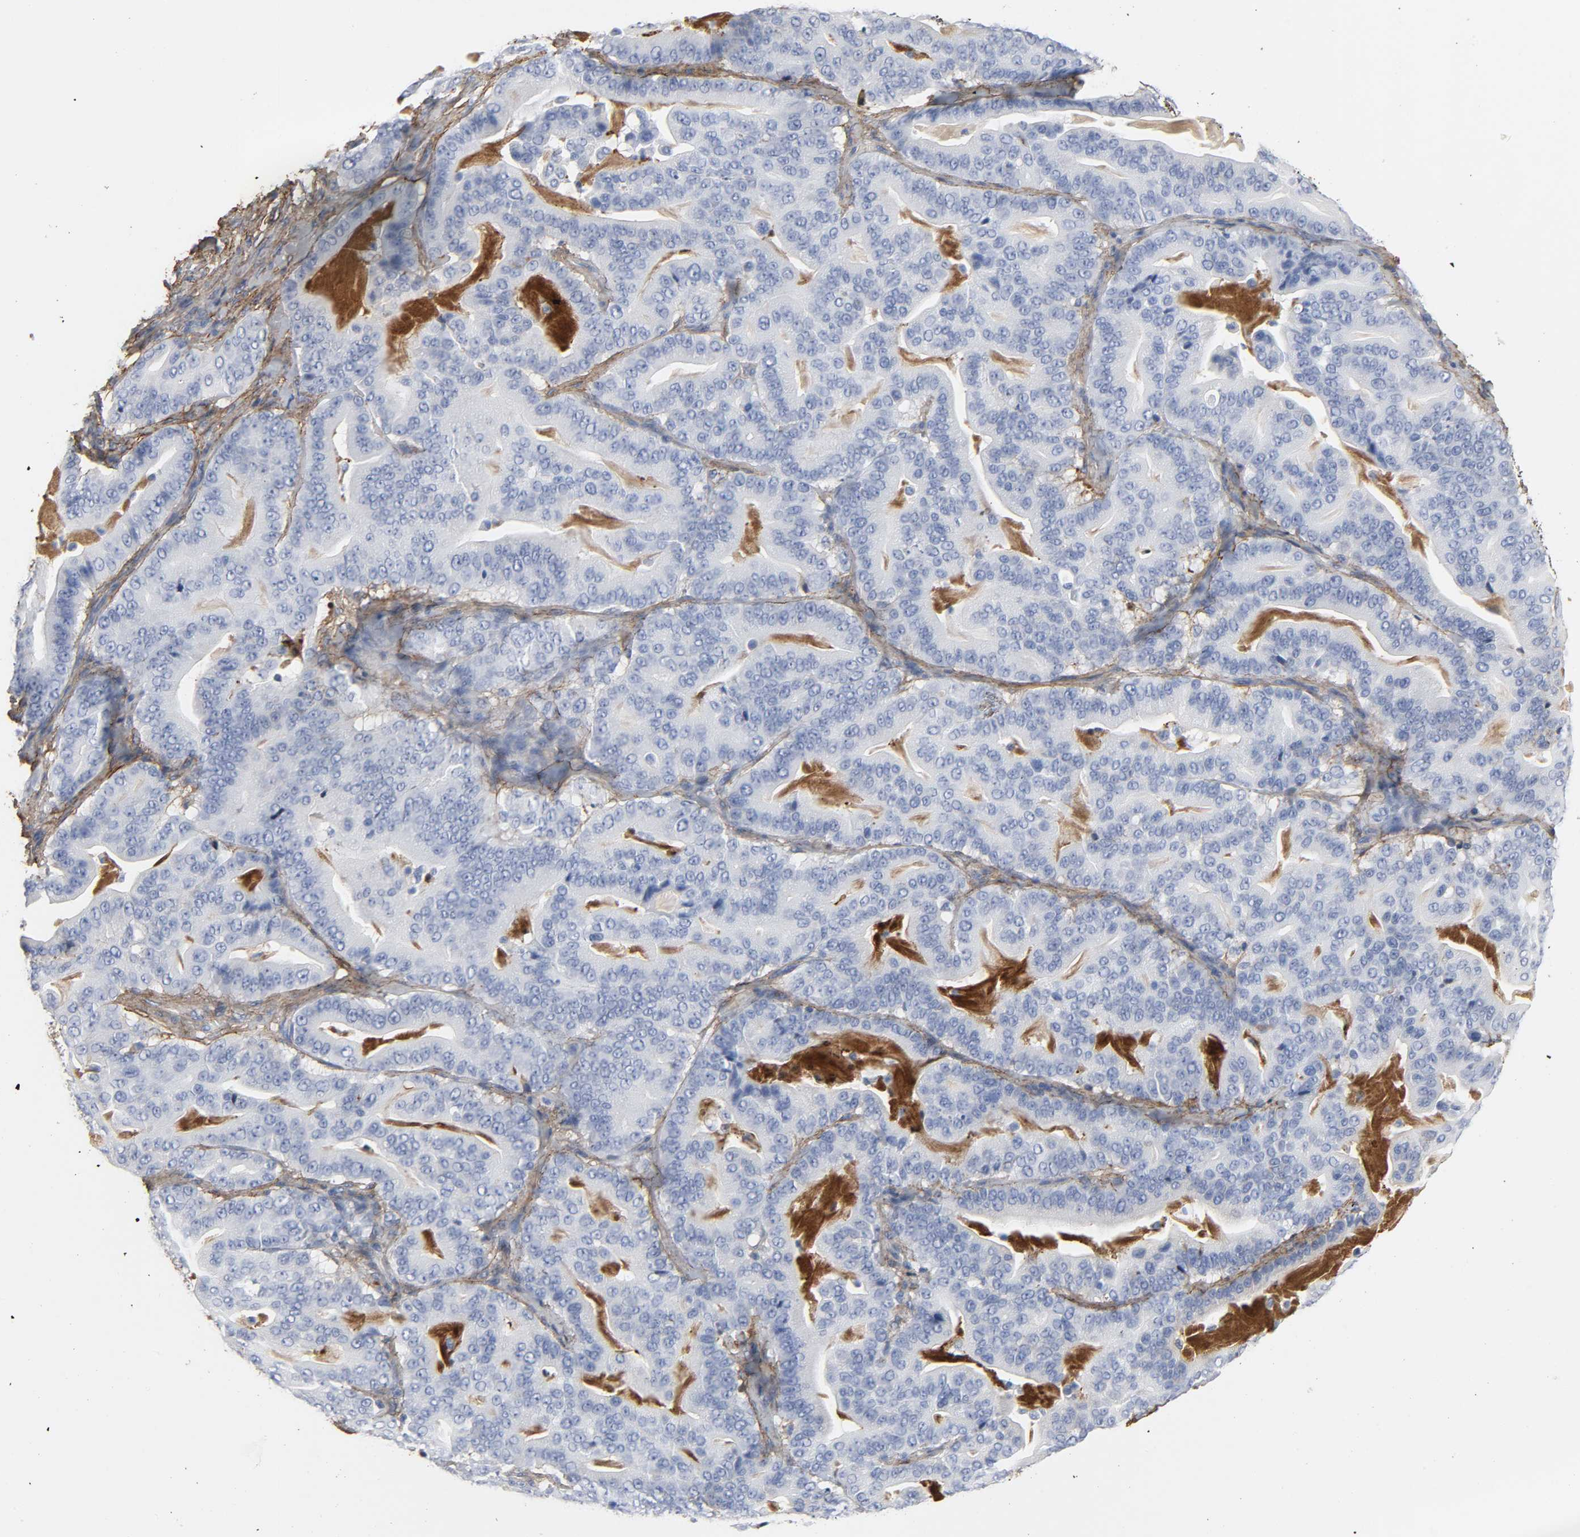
{"staining": {"intensity": "negative", "quantity": "none", "location": "none"}, "tissue": "pancreatic cancer", "cell_type": "Tumor cells", "image_type": "cancer", "snomed": [{"axis": "morphology", "description": "Adenocarcinoma, NOS"}, {"axis": "topography", "description": "Pancreas"}], "caption": "Tumor cells are negative for protein expression in human adenocarcinoma (pancreatic).", "gene": "FBLN1", "patient": {"sex": "male", "age": 63}}